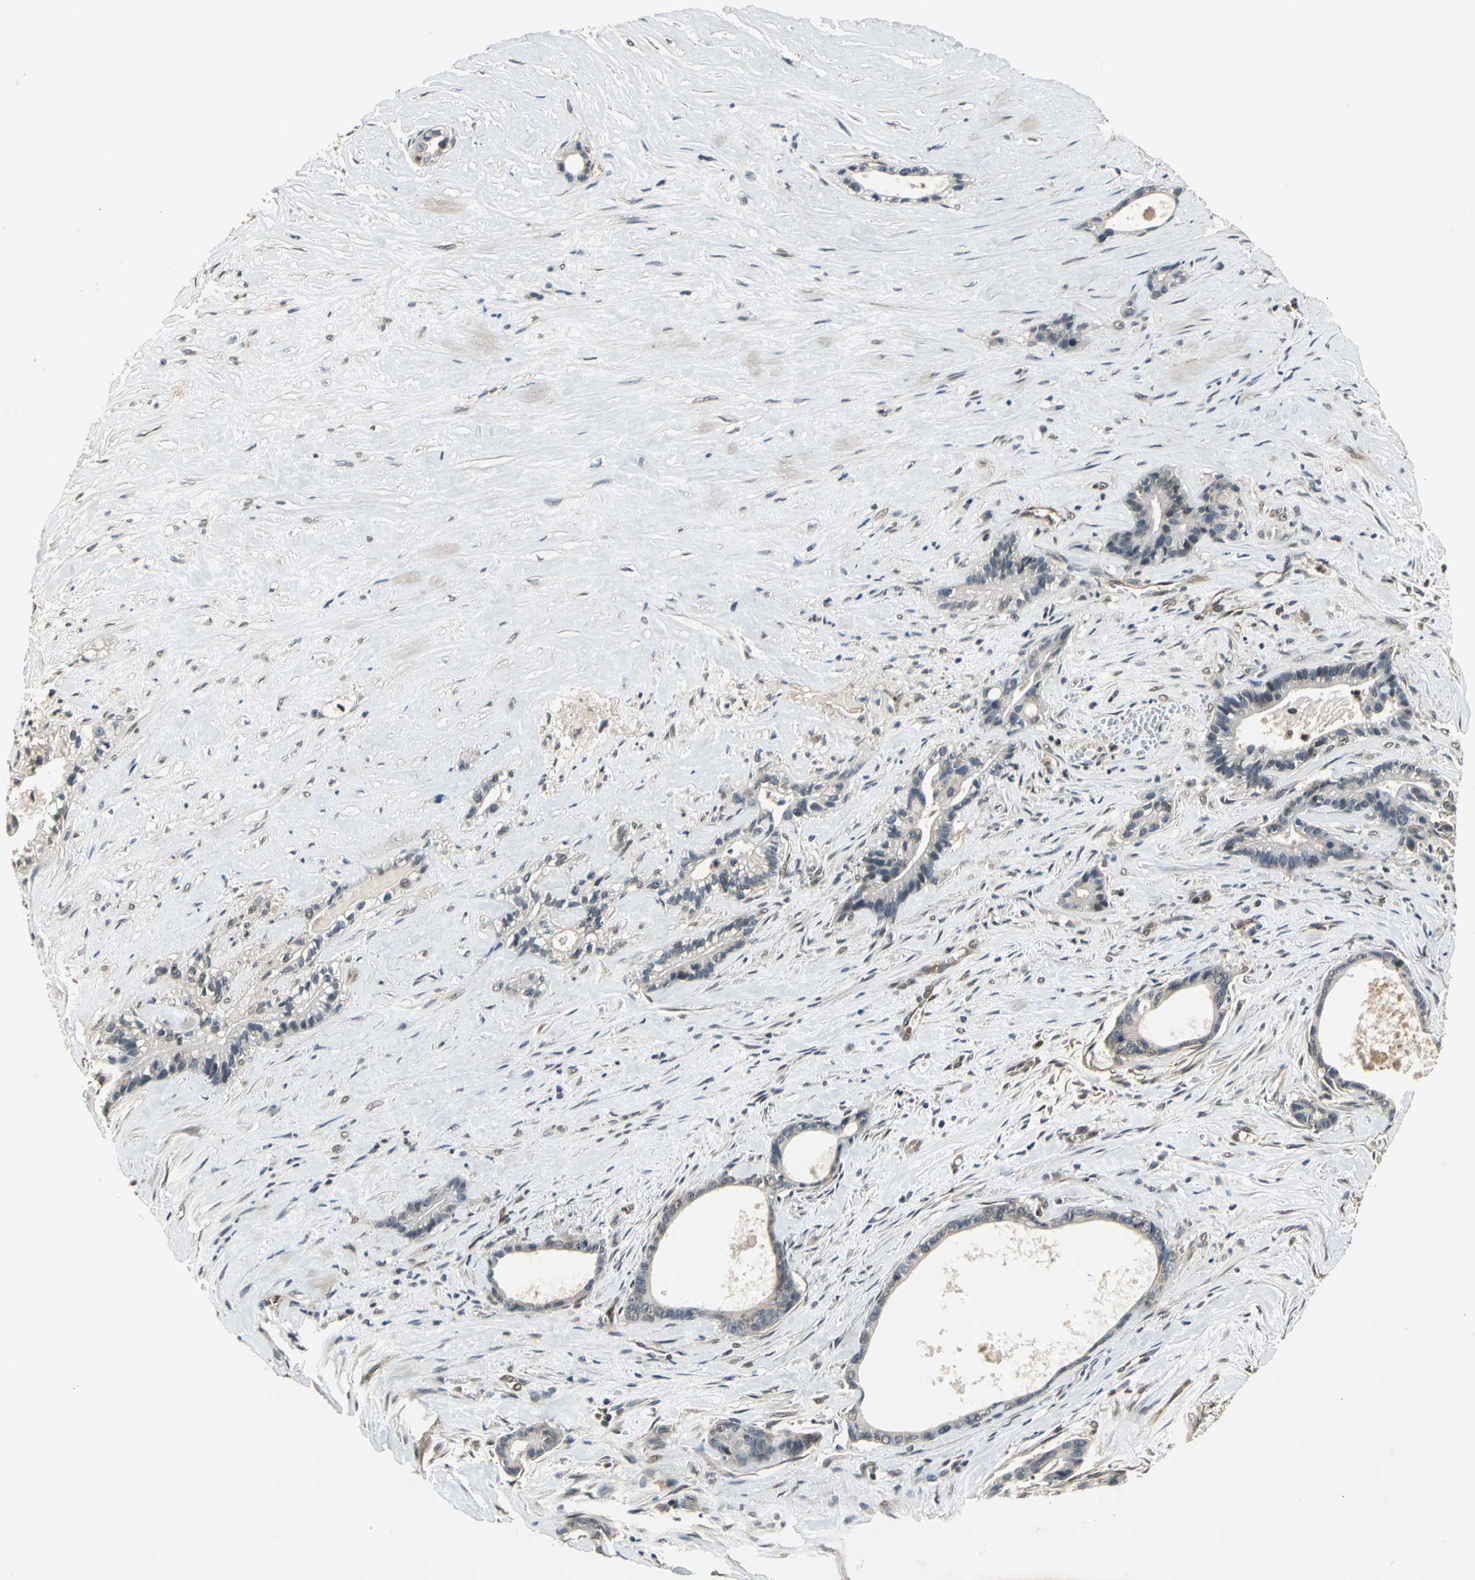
{"staining": {"intensity": "negative", "quantity": "none", "location": "none"}, "tissue": "liver cancer", "cell_type": "Tumor cells", "image_type": "cancer", "snomed": [{"axis": "morphology", "description": "Cholangiocarcinoma"}, {"axis": "topography", "description": "Liver"}], "caption": "Cholangiocarcinoma (liver) was stained to show a protein in brown. There is no significant staining in tumor cells.", "gene": "EIF2B2", "patient": {"sex": "female", "age": 55}}